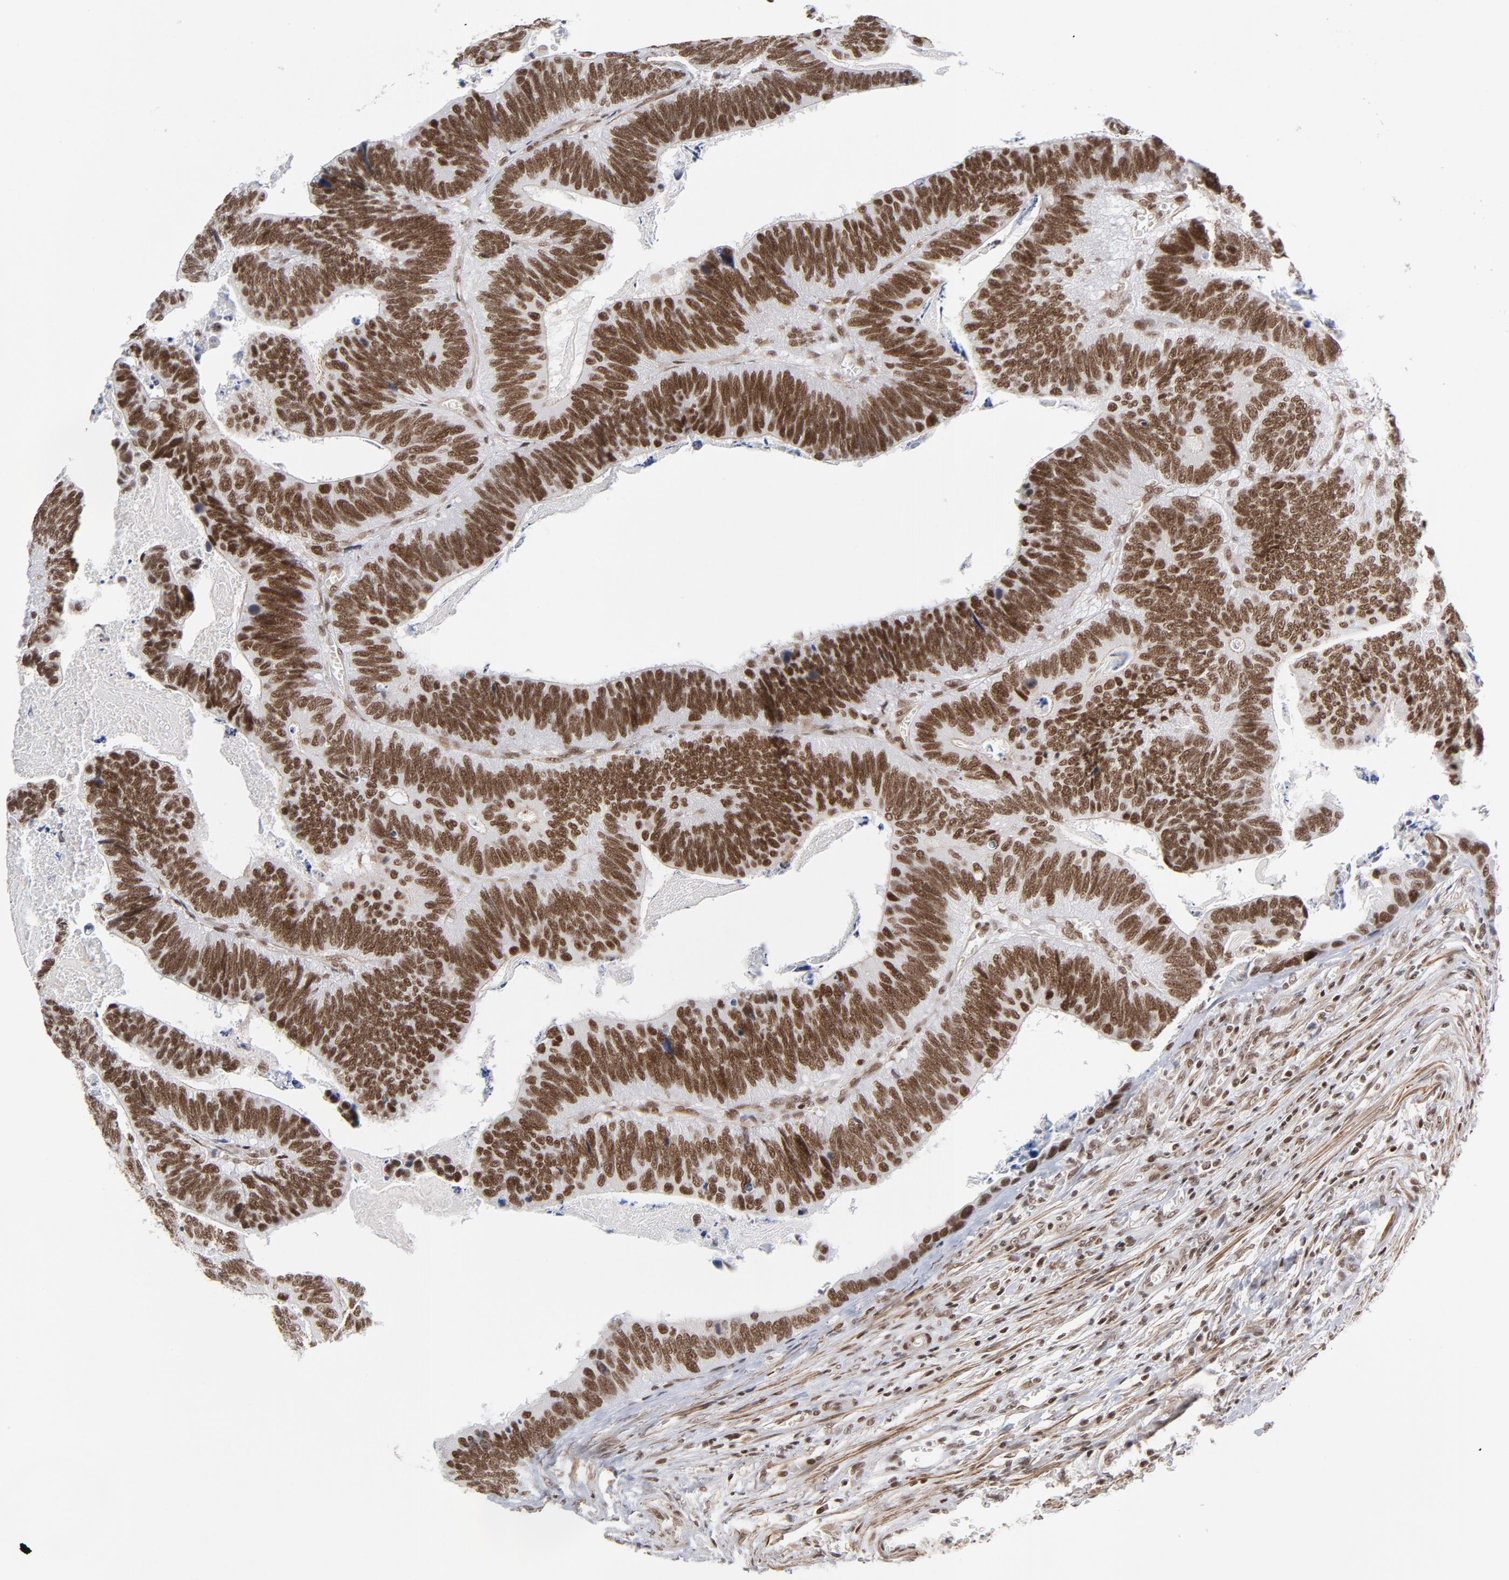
{"staining": {"intensity": "strong", "quantity": ">75%", "location": "nuclear"}, "tissue": "colorectal cancer", "cell_type": "Tumor cells", "image_type": "cancer", "snomed": [{"axis": "morphology", "description": "Adenocarcinoma, NOS"}, {"axis": "topography", "description": "Colon"}], "caption": "DAB (3,3'-diaminobenzidine) immunohistochemical staining of human colorectal cancer (adenocarcinoma) exhibits strong nuclear protein positivity in about >75% of tumor cells. (DAB (3,3'-diaminobenzidine) = brown stain, brightfield microscopy at high magnification).", "gene": "CTCF", "patient": {"sex": "male", "age": 72}}